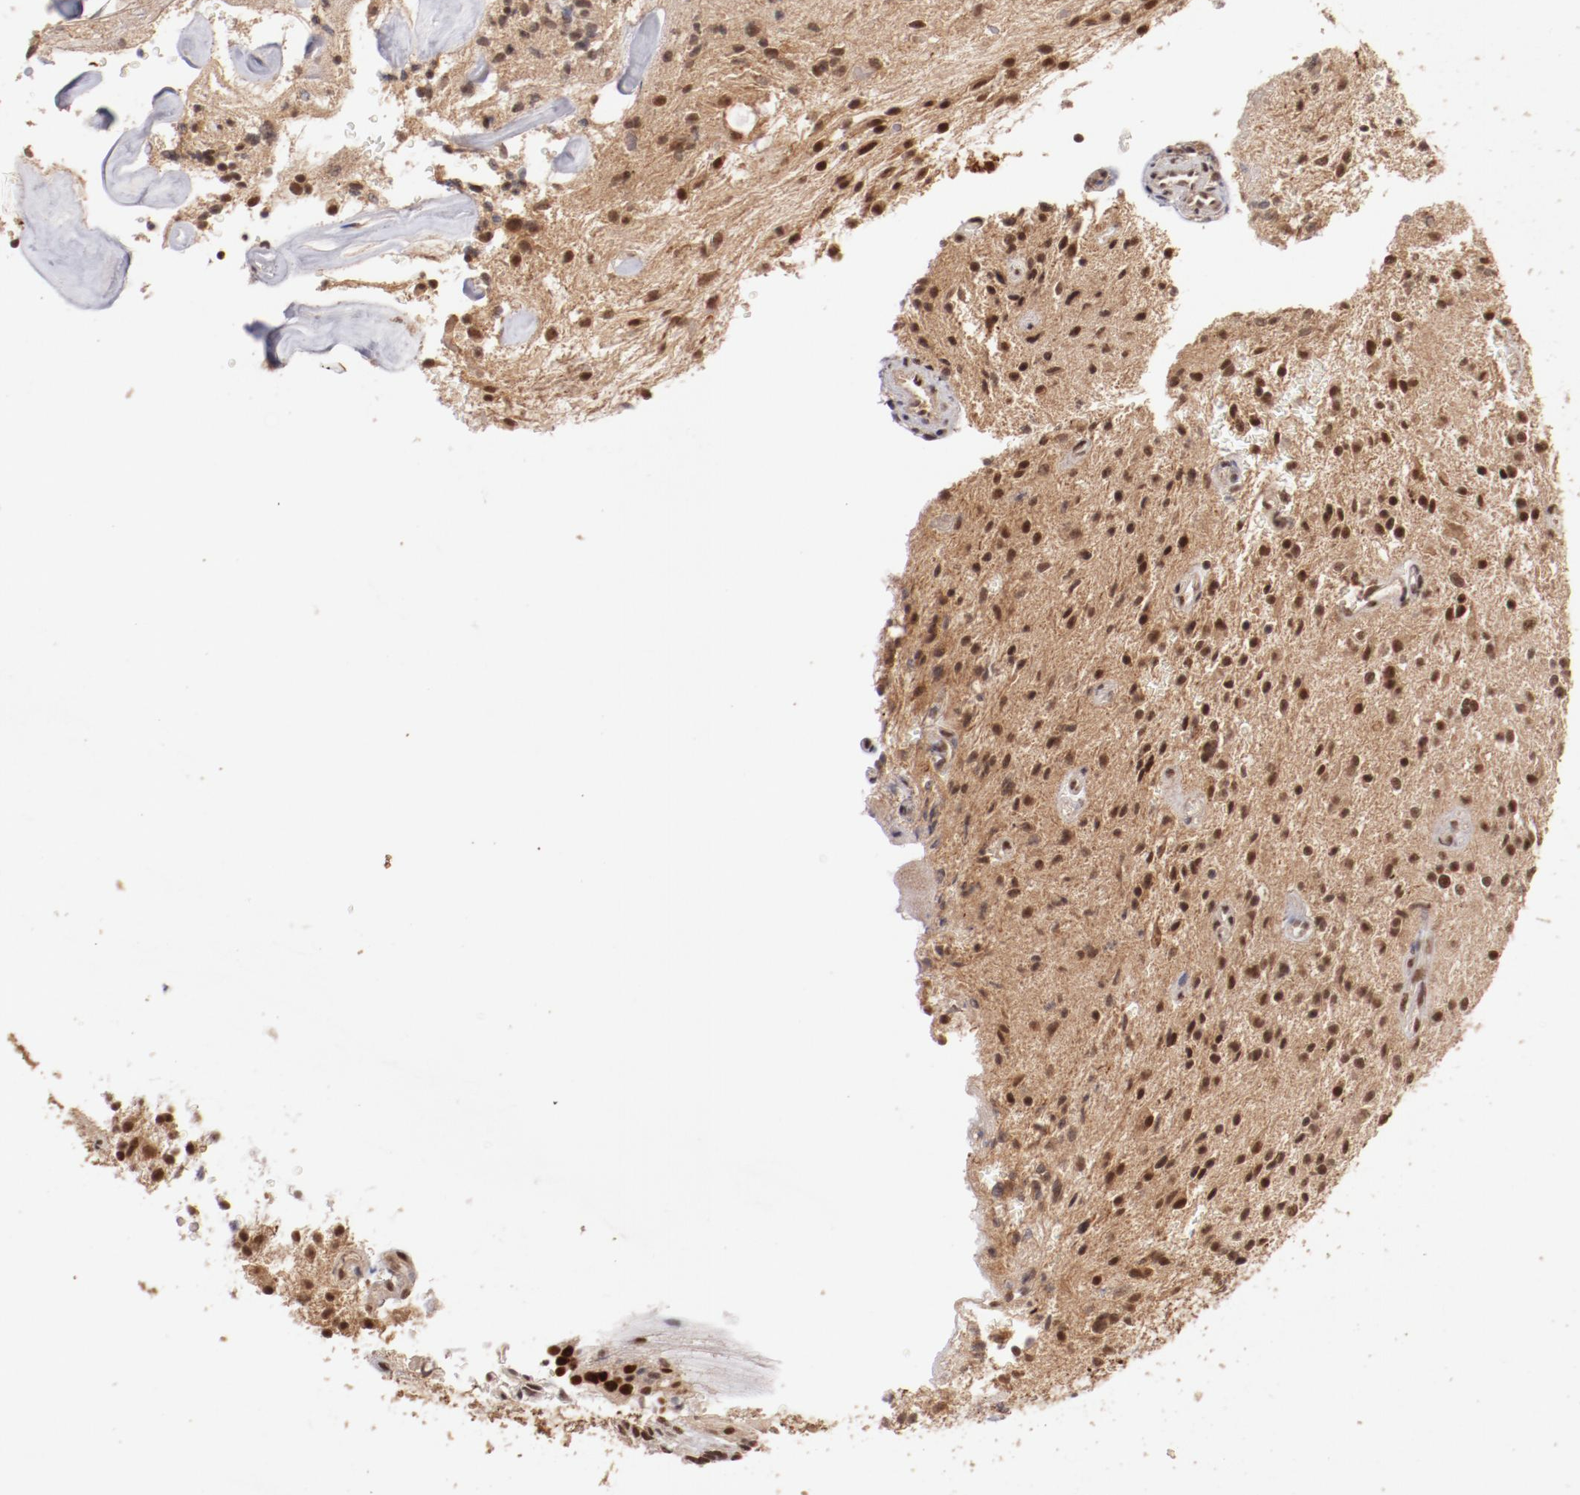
{"staining": {"intensity": "strong", "quantity": ">75%", "location": "nuclear"}, "tissue": "glioma", "cell_type": "Tumor cells", "image_type": "cancer", "snomed": [{"axis": "morphology", "description": "Glioma, malignant, NOS"}, {"axis": "topography", "description": "Cerebellum"}], "caption": "The micrograph displays immunohistochemical staining of glioma. There is strong nuclear positivity is seen in approximately >75% of tumor cells.", "gene": "CLOCK", "patient": {"sex": "female", "age": 10}}